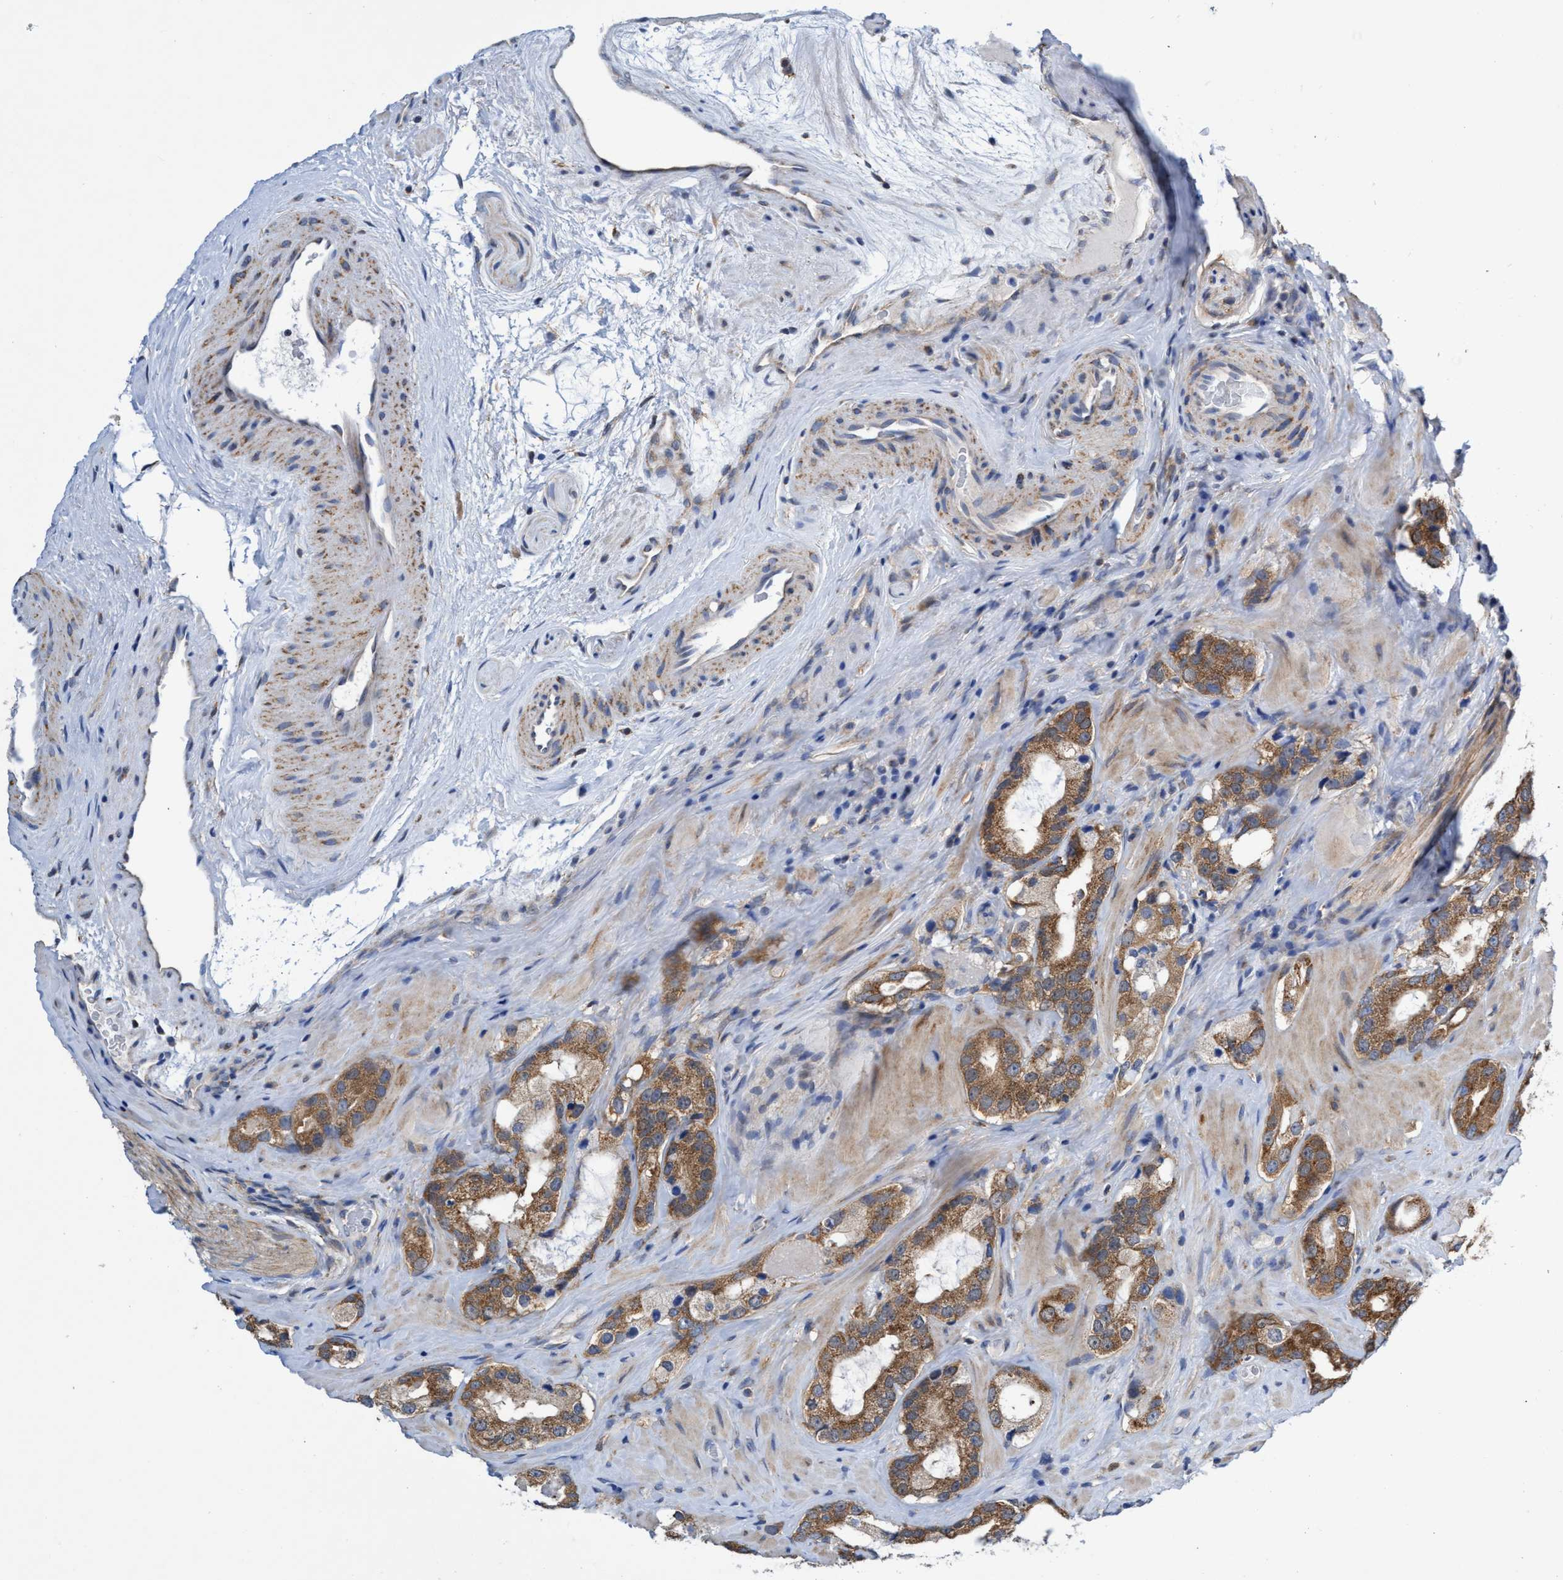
{"staining": {"intensity": "moderate", "quantity": ">75%", "location": "cytoplasmic/membranous"}, "tissue": "prostate cancer", "cell_type": "Tumor cells", "image_type": "cancer", "snomed": [{"axis": "morphology", "description": "Adenocarcinoma, High grade"}, {"axis": "topography", "description": "Prostate"}], "caption": "Protein staining by immunohistochemistry (IHC) exhibits moderate cytoplasmic/membranous expression in approximately >75% of tumor cells in high-grade adenocarcinoma (prostate). (Stains: DAB in brown, nuclei in blue, Microscopy: brightfield microscopy at high magnification).", "gene": "CRYZ", "patient": {"sex": "male", "age": 63}}